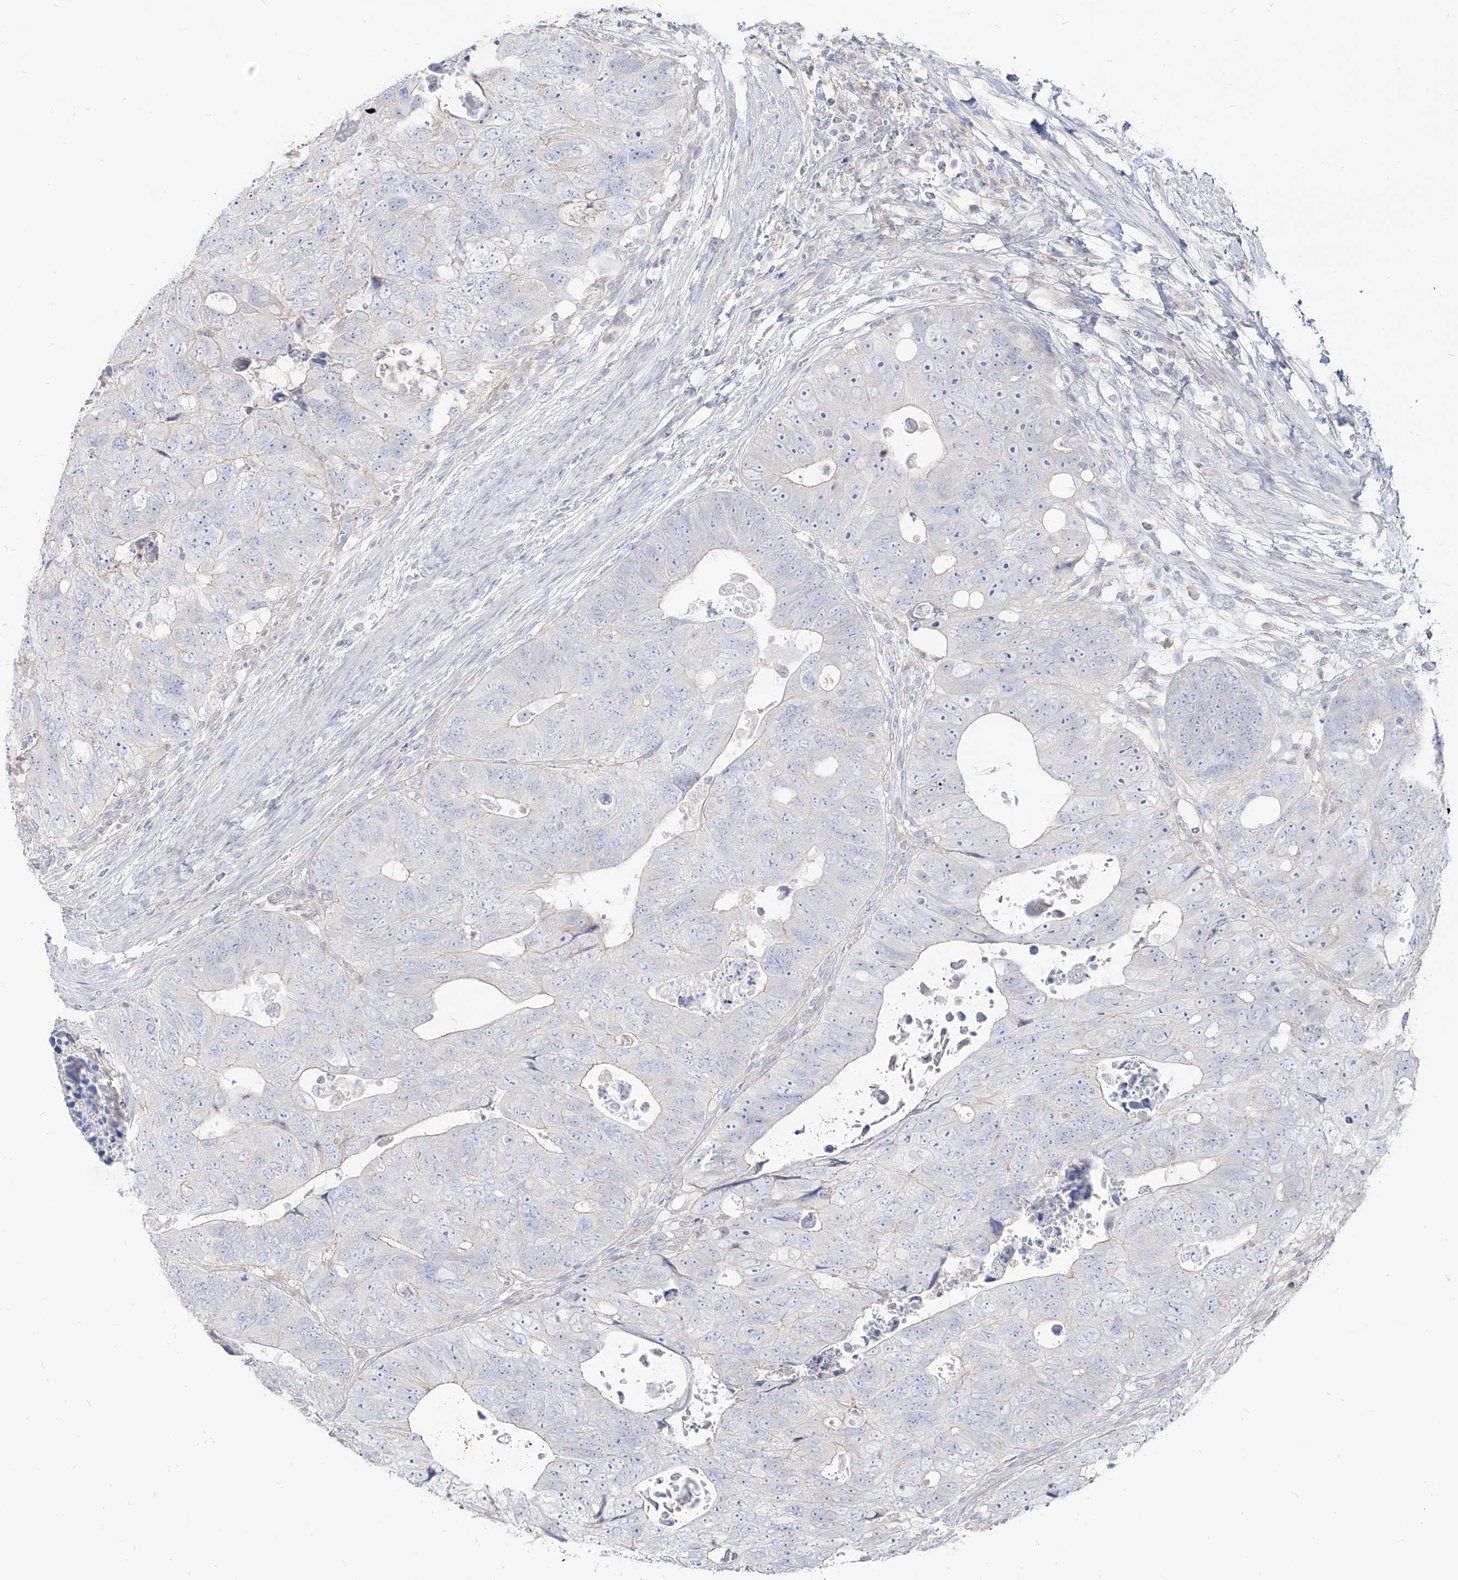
{"staining": {"intensity": "negative", "quantity": "none", "location": "none"}, "tissue": "colorectal cancer", "cell_type": "Tumor cells", "image_type": "cancer", "snomed": [{"axis": "morphology", "description": "Adenocarcinoma, NOS"}, {"axis": "topography", "description": "Rectum"}], "caption": "An image of colorectal cancer stained for a protein shows no brown staining in tumor cells. (DAB immunohistochemistry, high magnification).", "gene": "RBFOX3", "patient": {"sex": "male", "age": 59}}